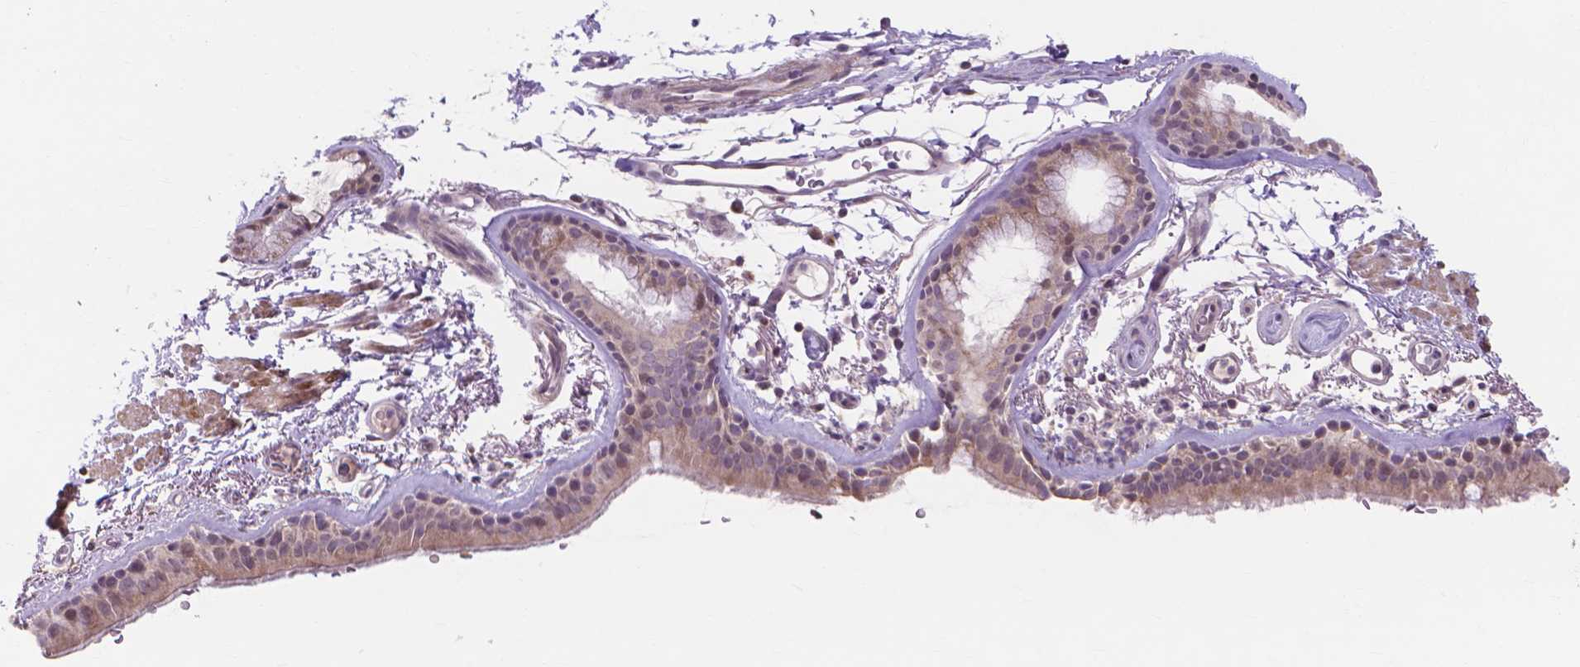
{"staining": {"intensity": "weak", "quantity": "25%-75%", "location": "cytoplasmic/membranous"}, "tissue": "bronchus", "cell_type": "Respiratory epithelial cells", "image_type": "normal", "snomed": [{"axis": "morphology", "description": "Normal tissue, NOS"}, {"axis": "topography", "description": "Lymph node"}, {"axis": "topography", "description": "Bronchus"}], "caption": "Protein expression analysis of benign bronchus demonstrates weak cytoplasmic/membranous staining in about 25%-75% of respiratory epithelial cells. Immunohistochemistry stains the protein in brown and the nuclei are stained blue.", "gene": "PRDM13", "patient": {"sex": "female", "age": 70}}